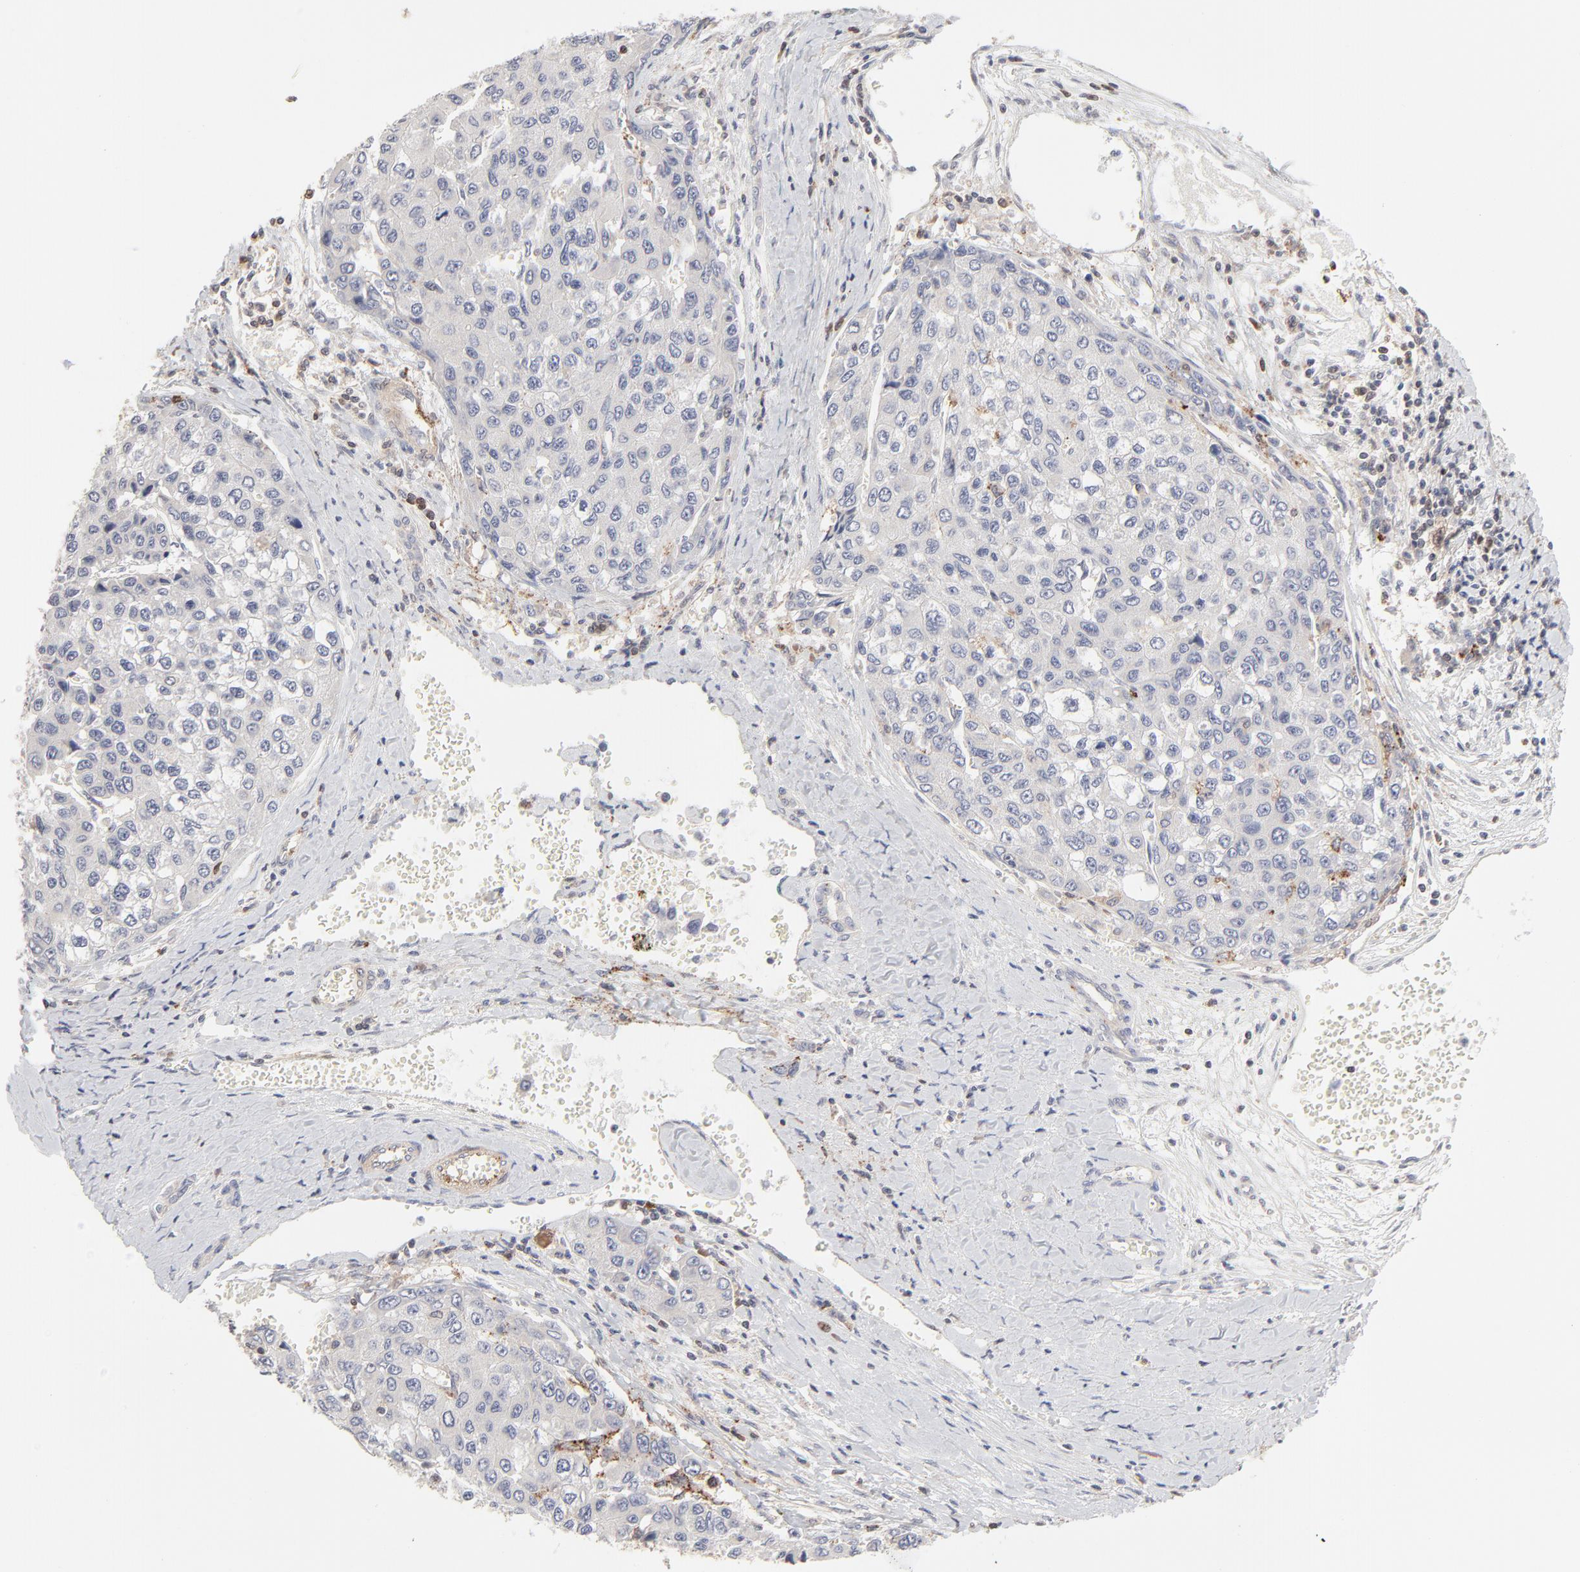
{"staining": {"intensity": "negative", "quantity": "none", "location": "none"}, "tissue": "liver cancer", "cell_type": "Tumor cells", "image_type": "cancer", "snomed": [{"axis": "morphology", "description": "Carcinoma, Hepatocellular, NOS"}, {"axis": "topography", "description": "Liver"}], "caption": "Micrograph shows no significant protein positivity in tumor cells of liver cancer.", "gene": "CDK6", "patient": {"sex": "female", "age": 66}}